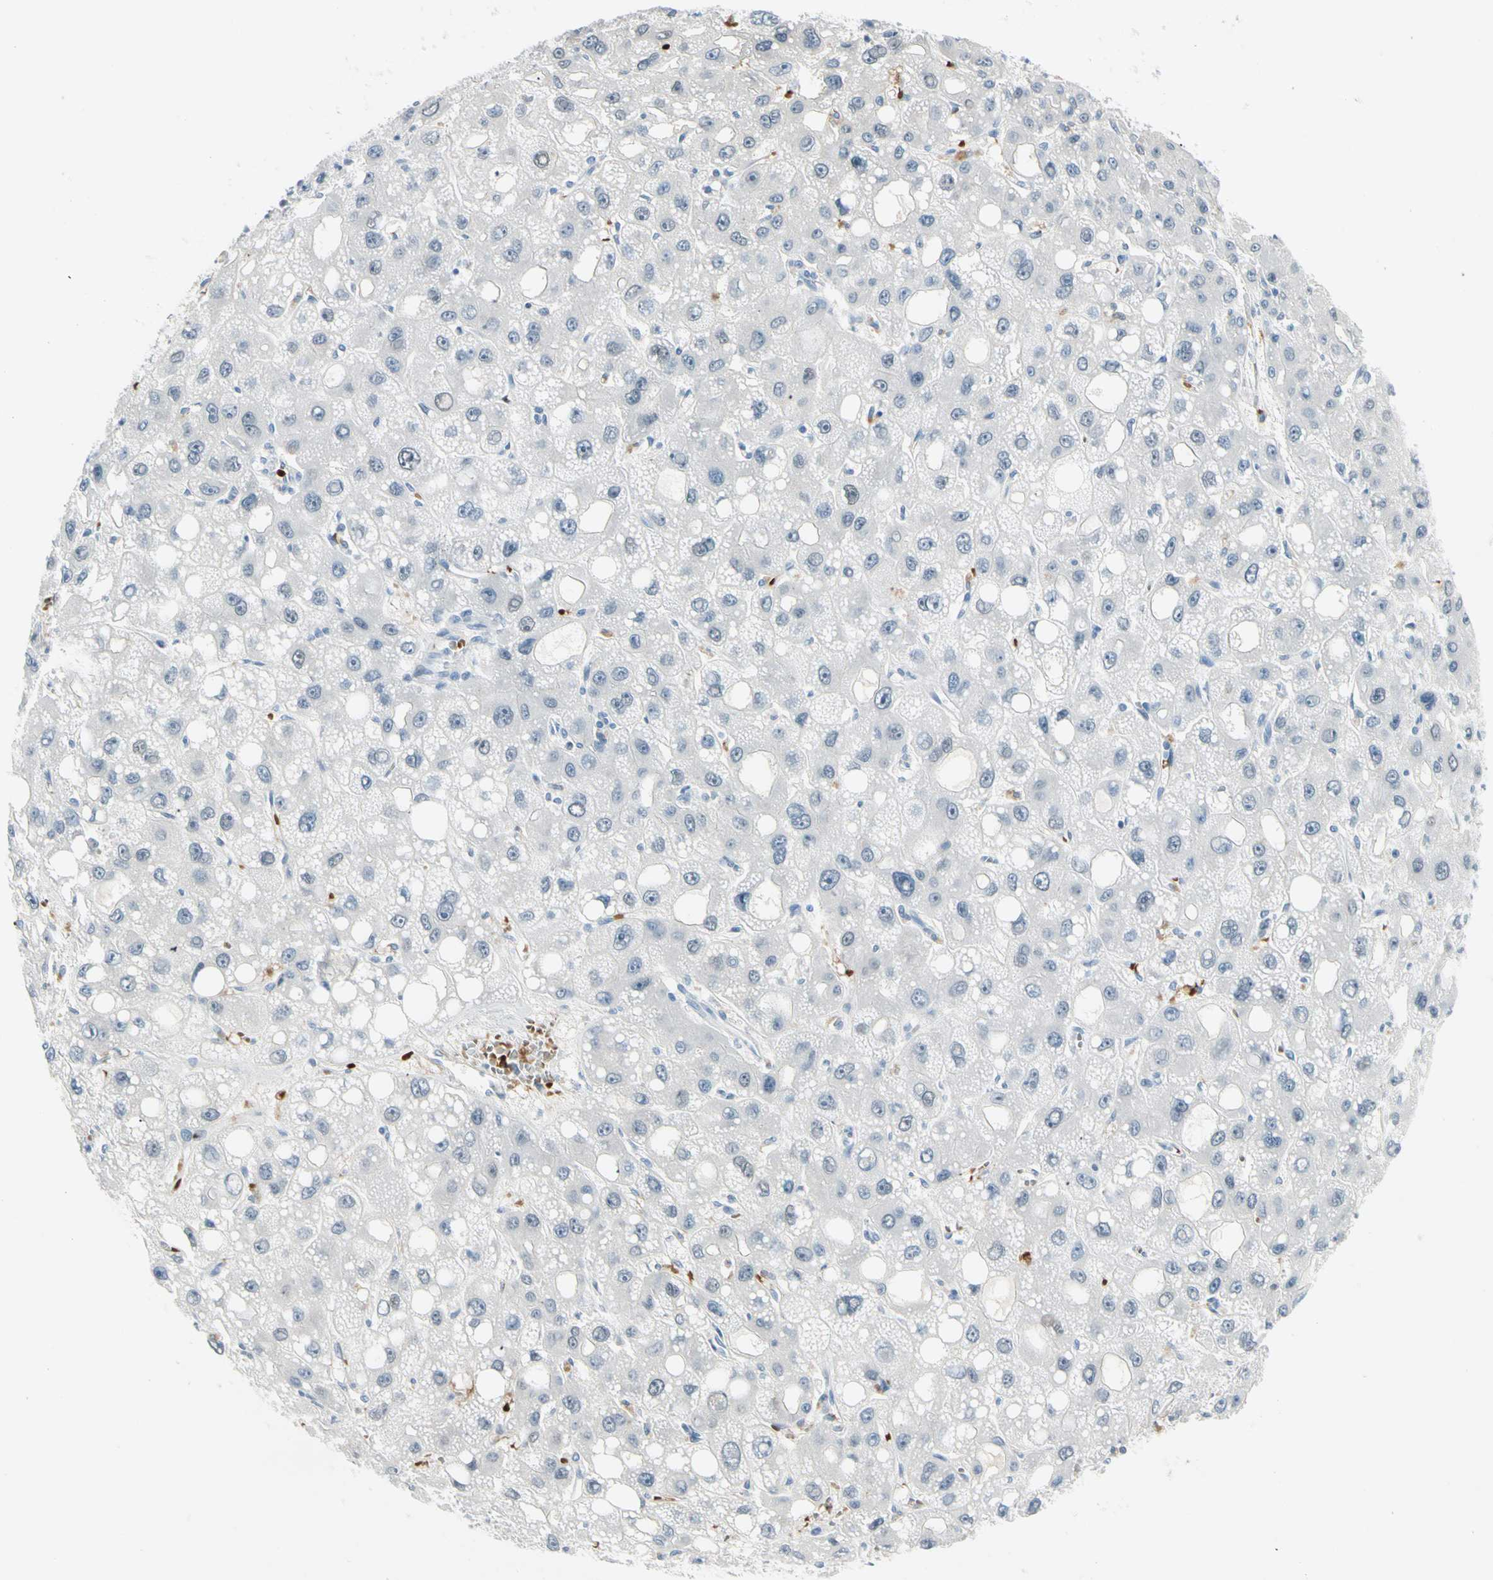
{"staining": {"intensity": "negative", "quantity": "none", "location": "none"}, "tissue": "liver cancer", "cell_type": "Tumor cells", "image_type": "cancer", "snomed": [{"axis": "morphology", "description": "Carcinoma, Hepatocellular, NOS"}, {"axis": "topography", "description": "Liver"}], "caption": "Tumor cells are negative for protein expression in human hepatocellular carcinoma (liver).", "gene": "CA1", "patient": {"sex": "male", "age": 55}}